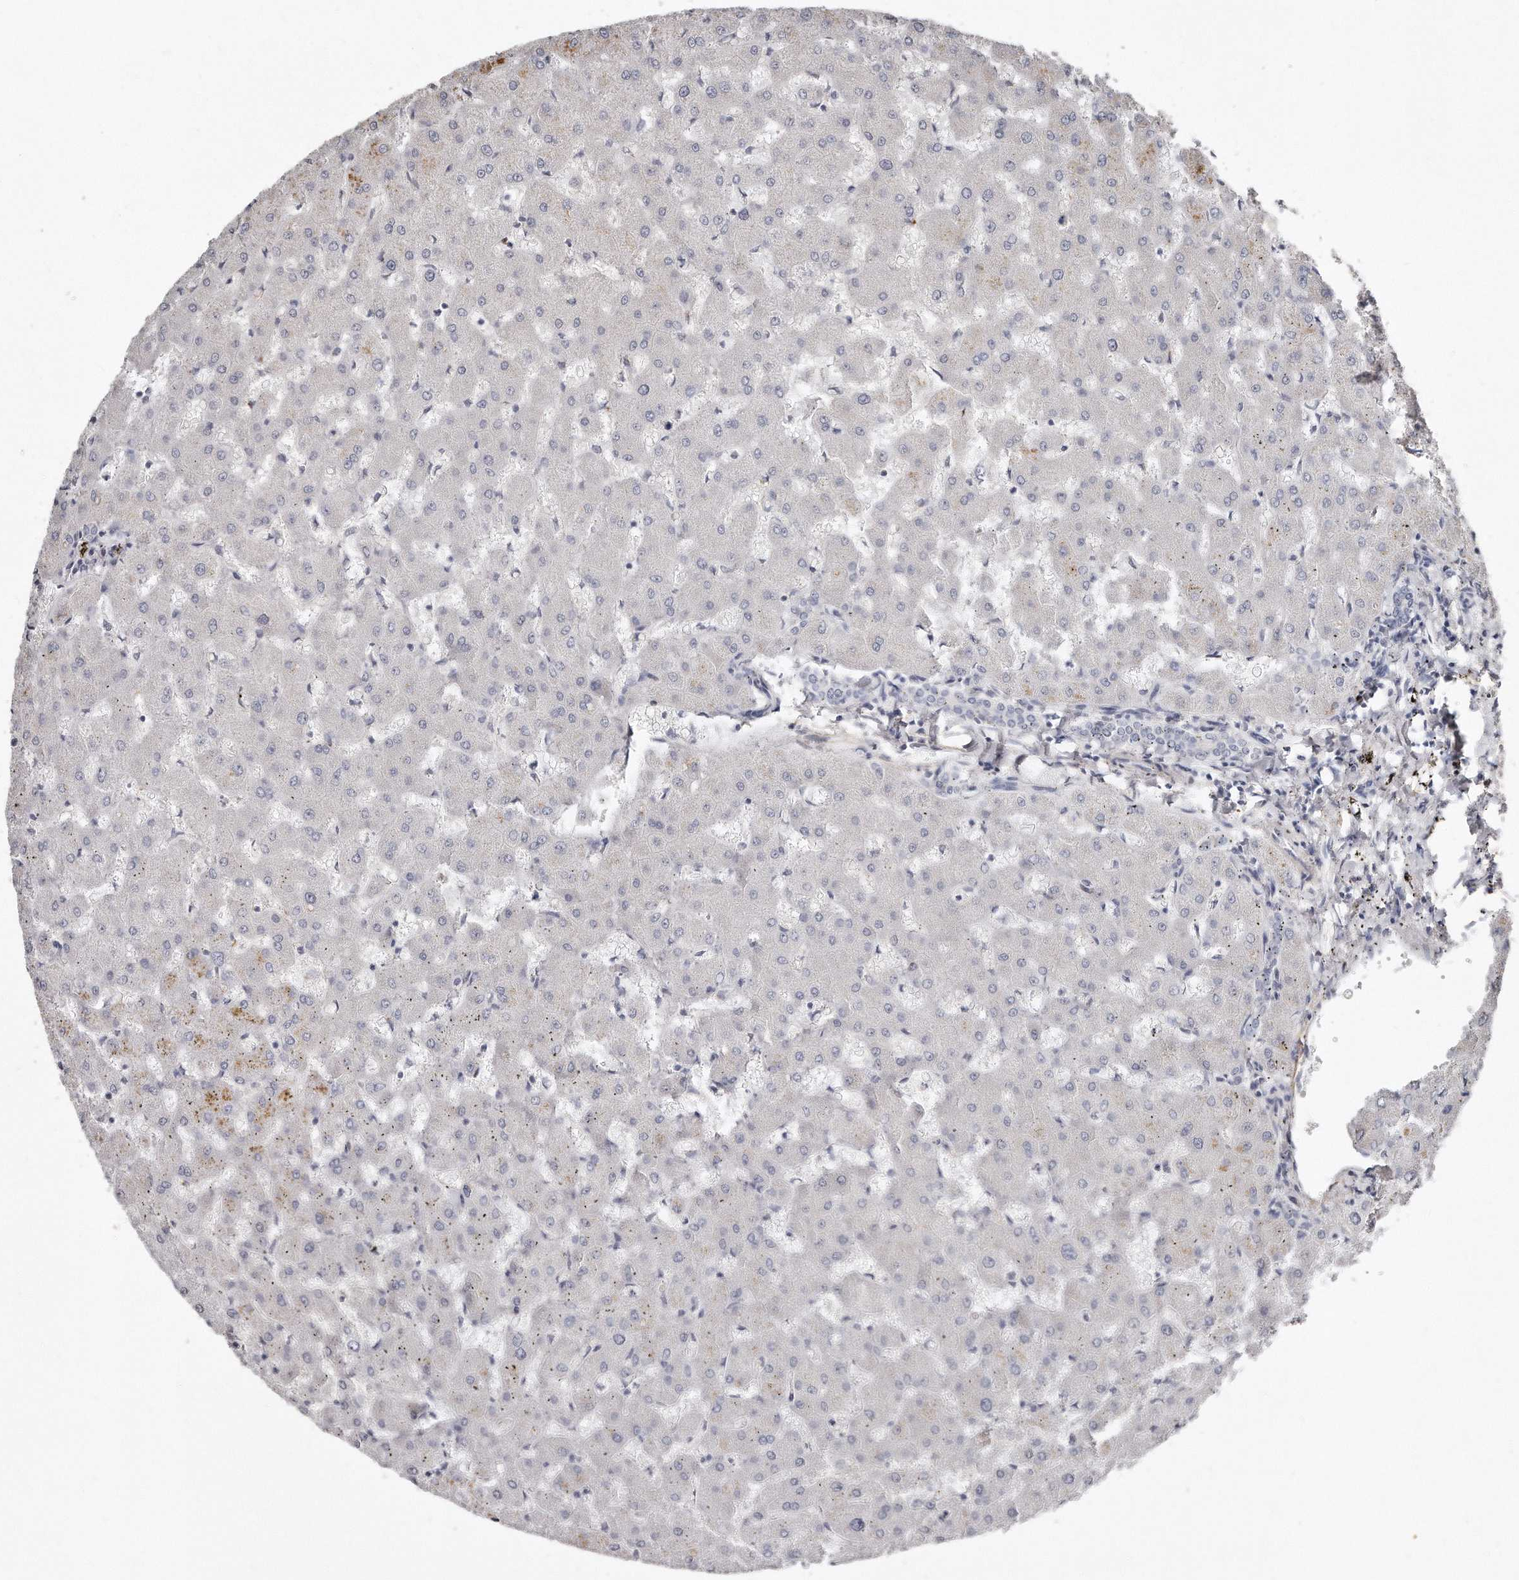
{"staining": {"intensity": "negative", "quantity": "none", "location": "none"}, "tissue": "liver", "cell_type": "Cholangiocytes", "image_type": "normal", "snomed": [{"axis": "morphology", "description": "Normal tissue, NOS"}, {"axis": "topography", "description": "Liver"}], "caption": "DAB immunohistochemical staining of normal liver reveals no significant staining in cholangiocytes. (DAB (3,3'-diaminobenzidine) IHC visualized using brightfield microscopy, high magnification).", "gene": "LMOD1", "patient": {"sex": "female", "age": 63}}